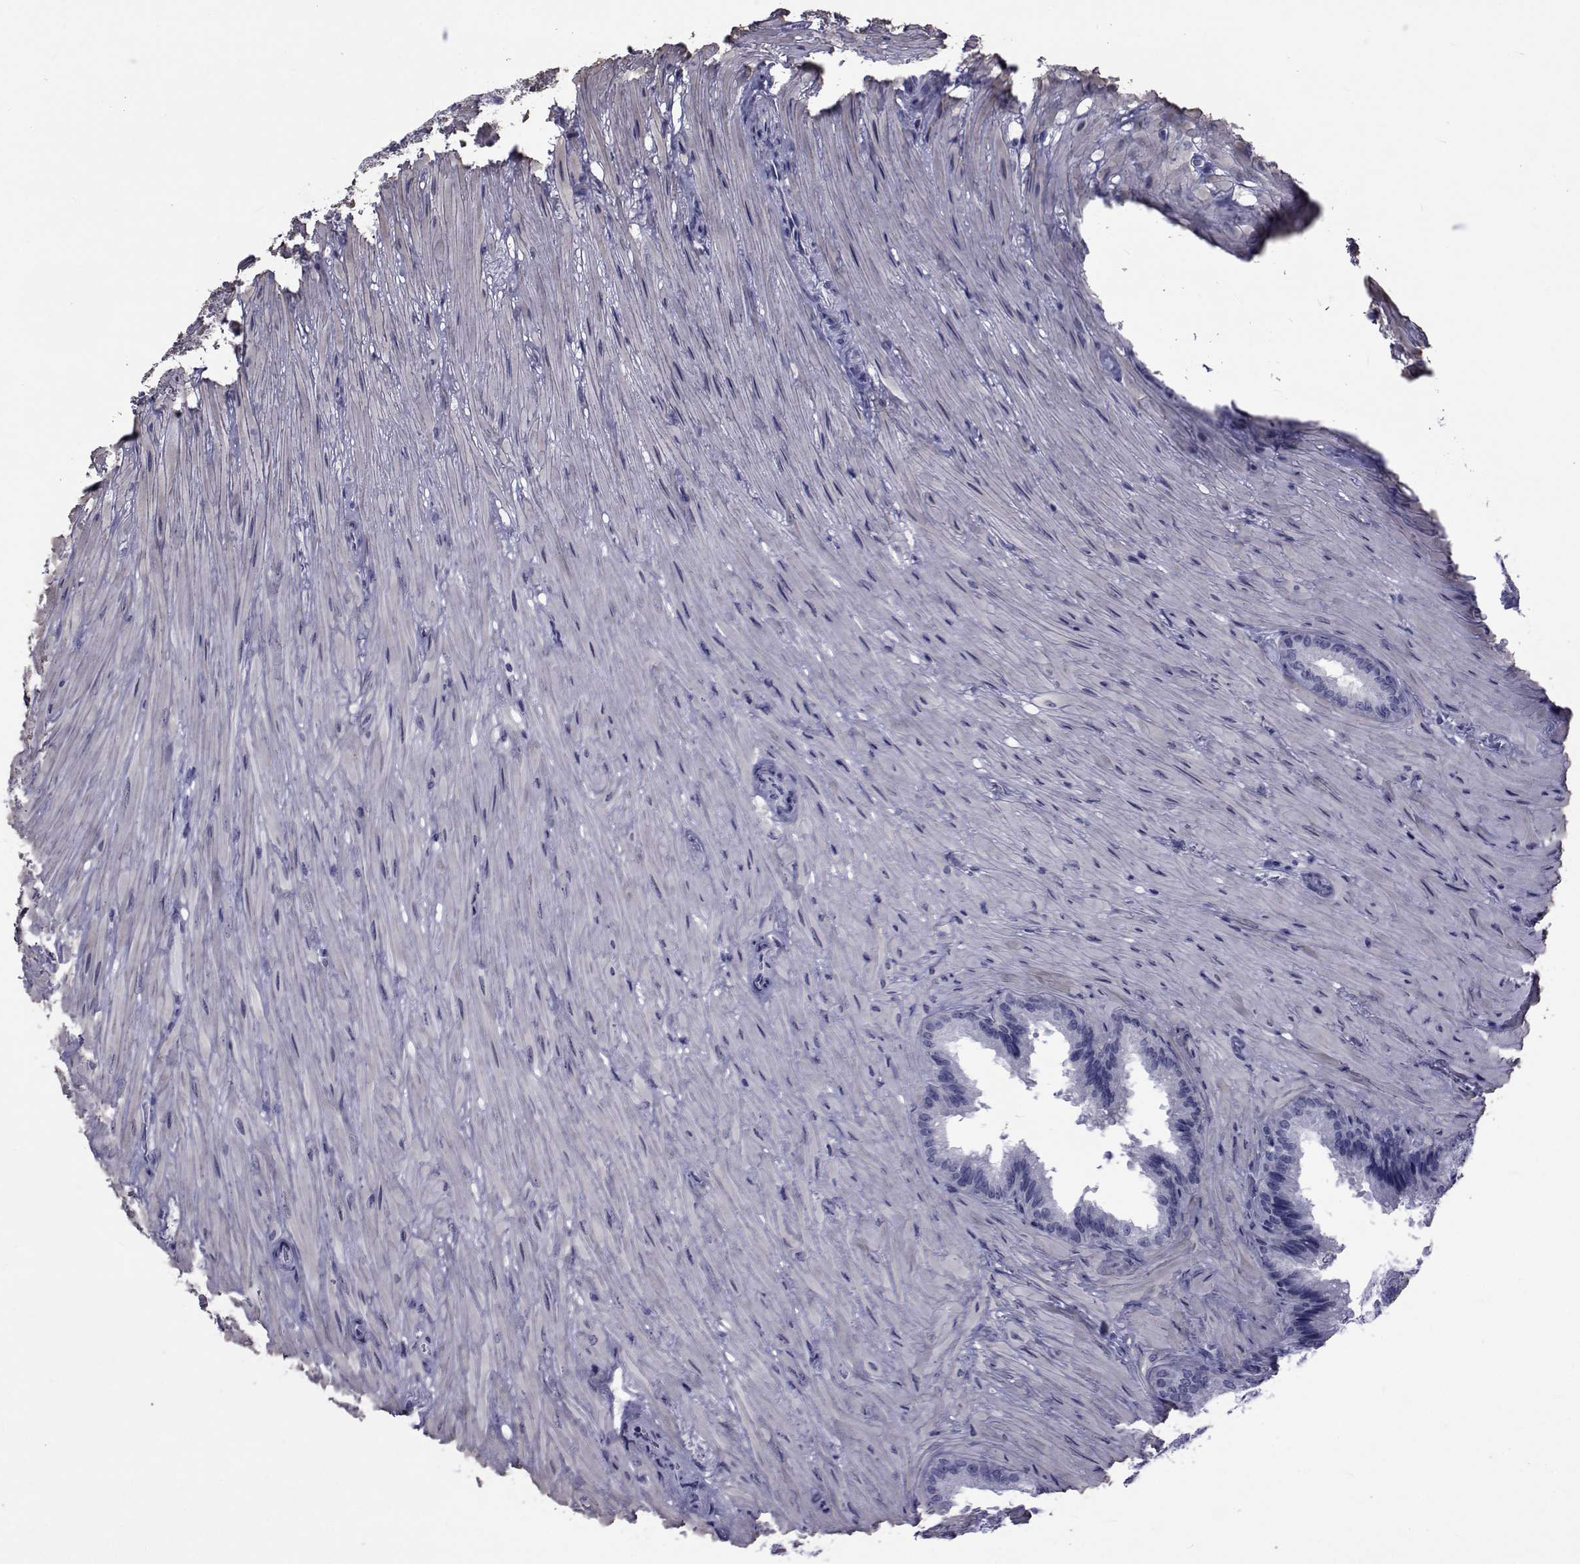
{"staining": {"intensity": "negative", "quantity": "none", "location": "none"}, "tissue": "seminal vesicle", "cell_type": "Glandular cells", "image_type": "normal", "snomed": [{"axis": "morphology", "description": "Normal tissue, NOS"}, {"axis": "topography", "description": "Seminal veicle"}], "caption": "Glandular cells show no significant staining in unremarkable seminal vesicle. (Brightfield microscopy of DAB (3,3'-diaminobenzidine) immunohistochemistry at high magnification).", "gene": "GKAP1", "patient": {"sex": "male", "age": 37}}